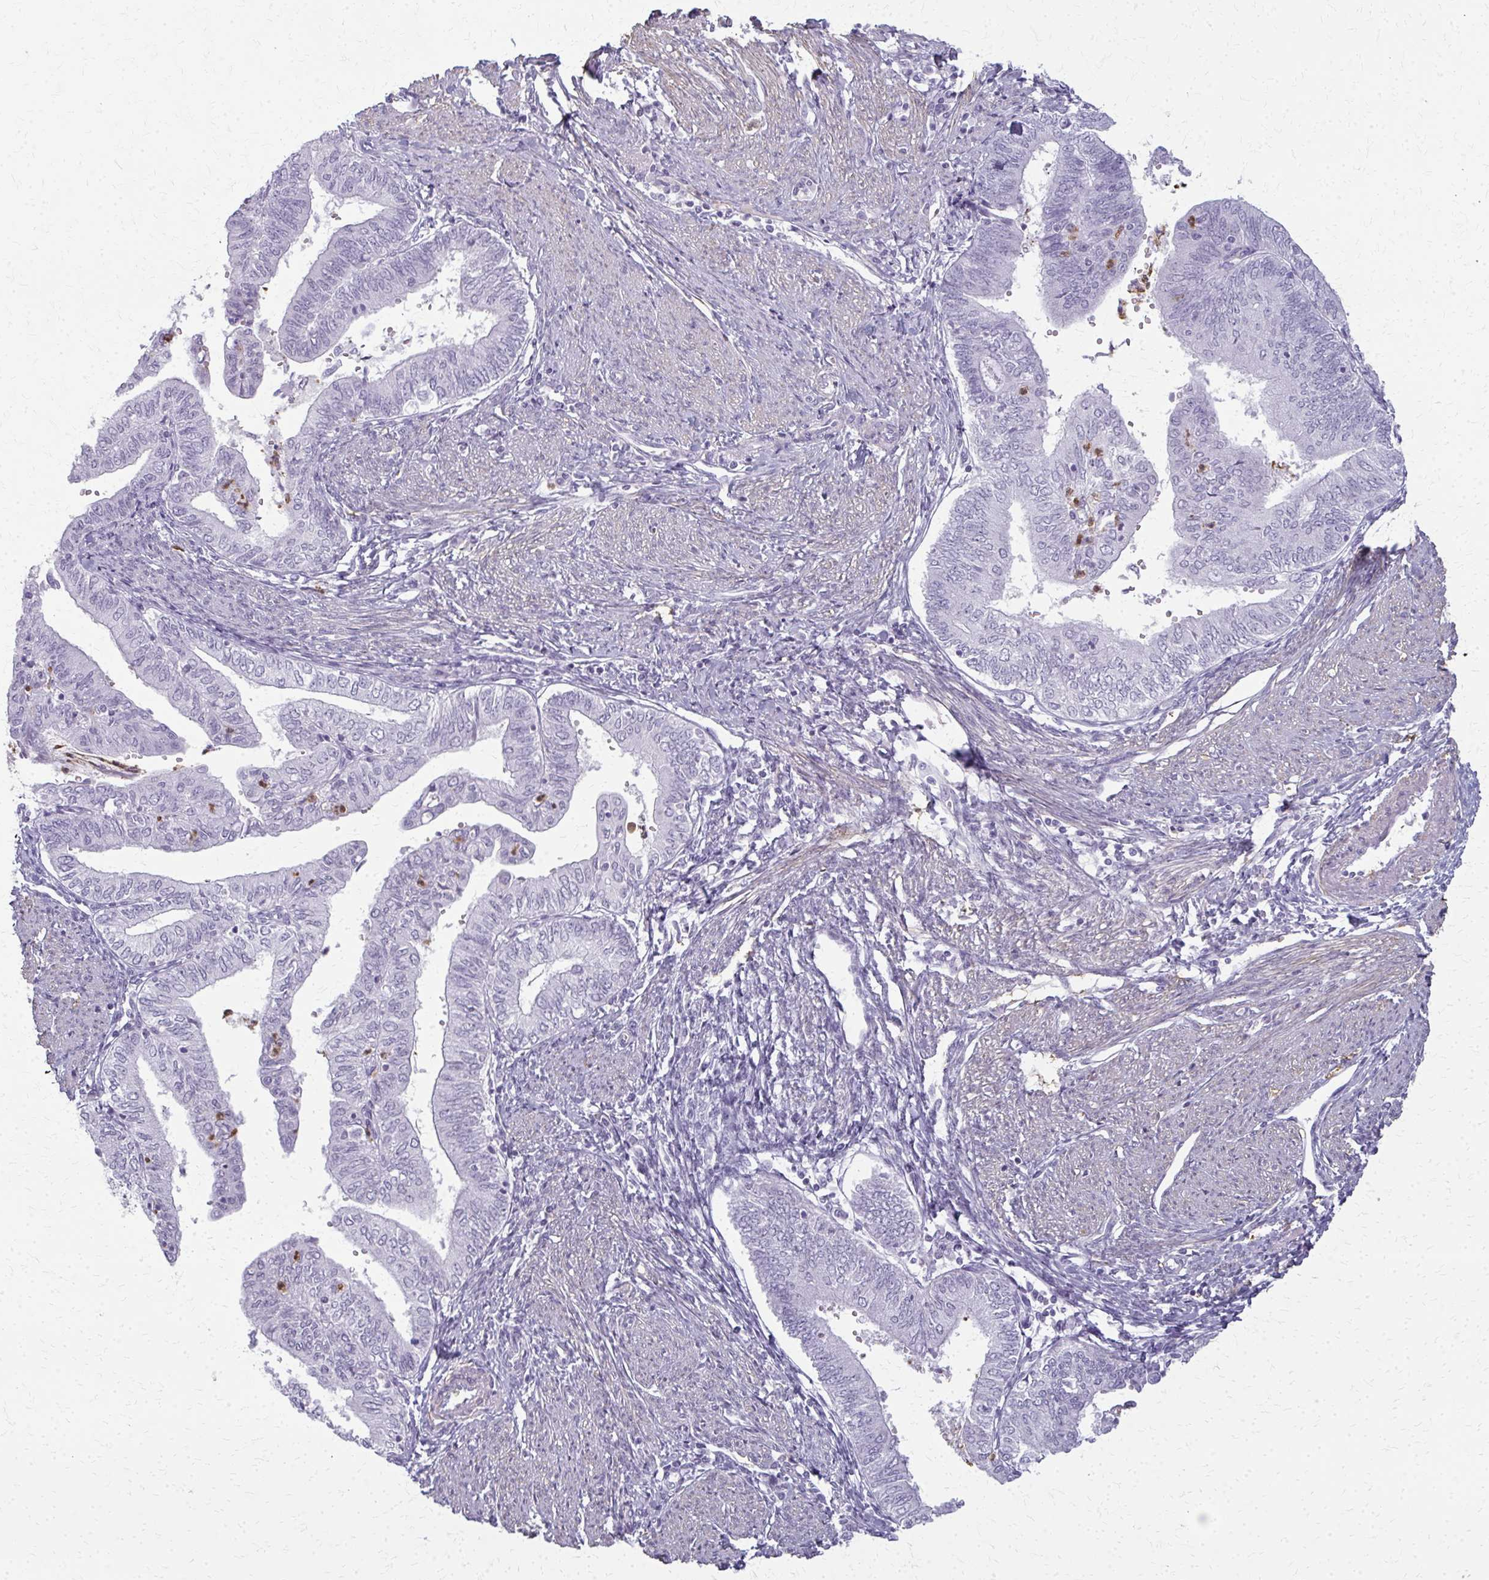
{"staining": {"intensity": "negative", "quantity": "none", "location": "none"}, "tissue": "endometrial cancer", "cell_type": "Tumor cells", "image_type": "cancer", "snomed": [{"axis": "morphology", "description": "Adenocarcinoma, NOS"}, {"axis": "topography", "description": "Endometrium"}], "caption": "Tumor cells are negative for brown protein staining in endometrial adenocarcinoma. Nuclei are stained in blue.", "gene": "CA3", "patient": {"sex": "female", "age": 66}}